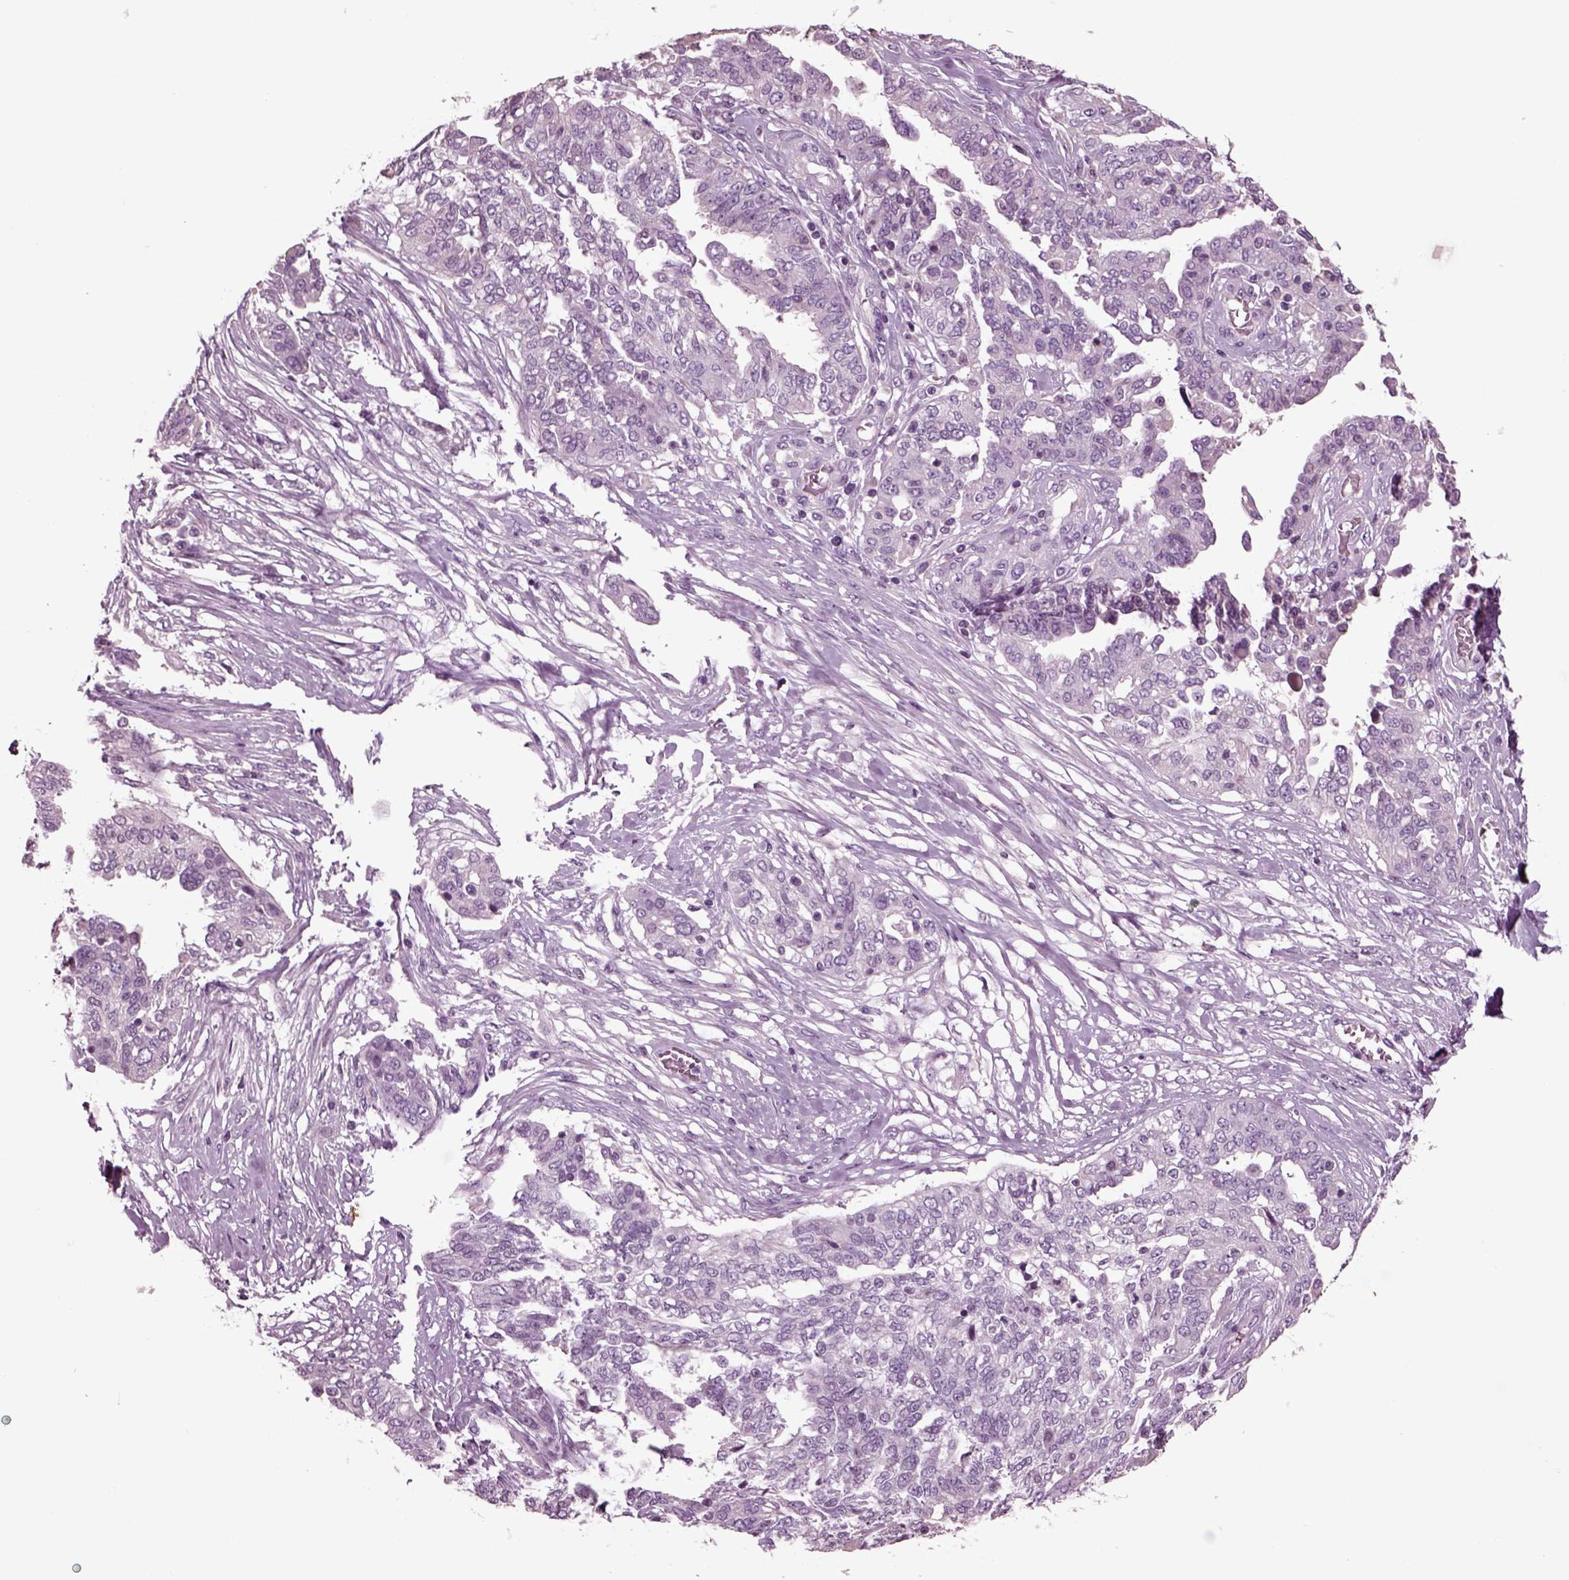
{"staining": {"intensity": "negative", "quantity": "none", "location": "none"}, "tissue": "ovarian cancer", "cell_type": "Tumor cells", "image_type": "cancer", "snomed": [{"axis": "morphology", "description": "Cystadenocarcinoma, serous, NOS"}, {"axis": "topography", "description": "Ovary"}], "caption": "Protein analysis of ovarian serous cystadenocarcinoma displays no significant positivity in tumor cells.", "gene": "CHGB", "patient": {"sex": "female", "age": 67}}